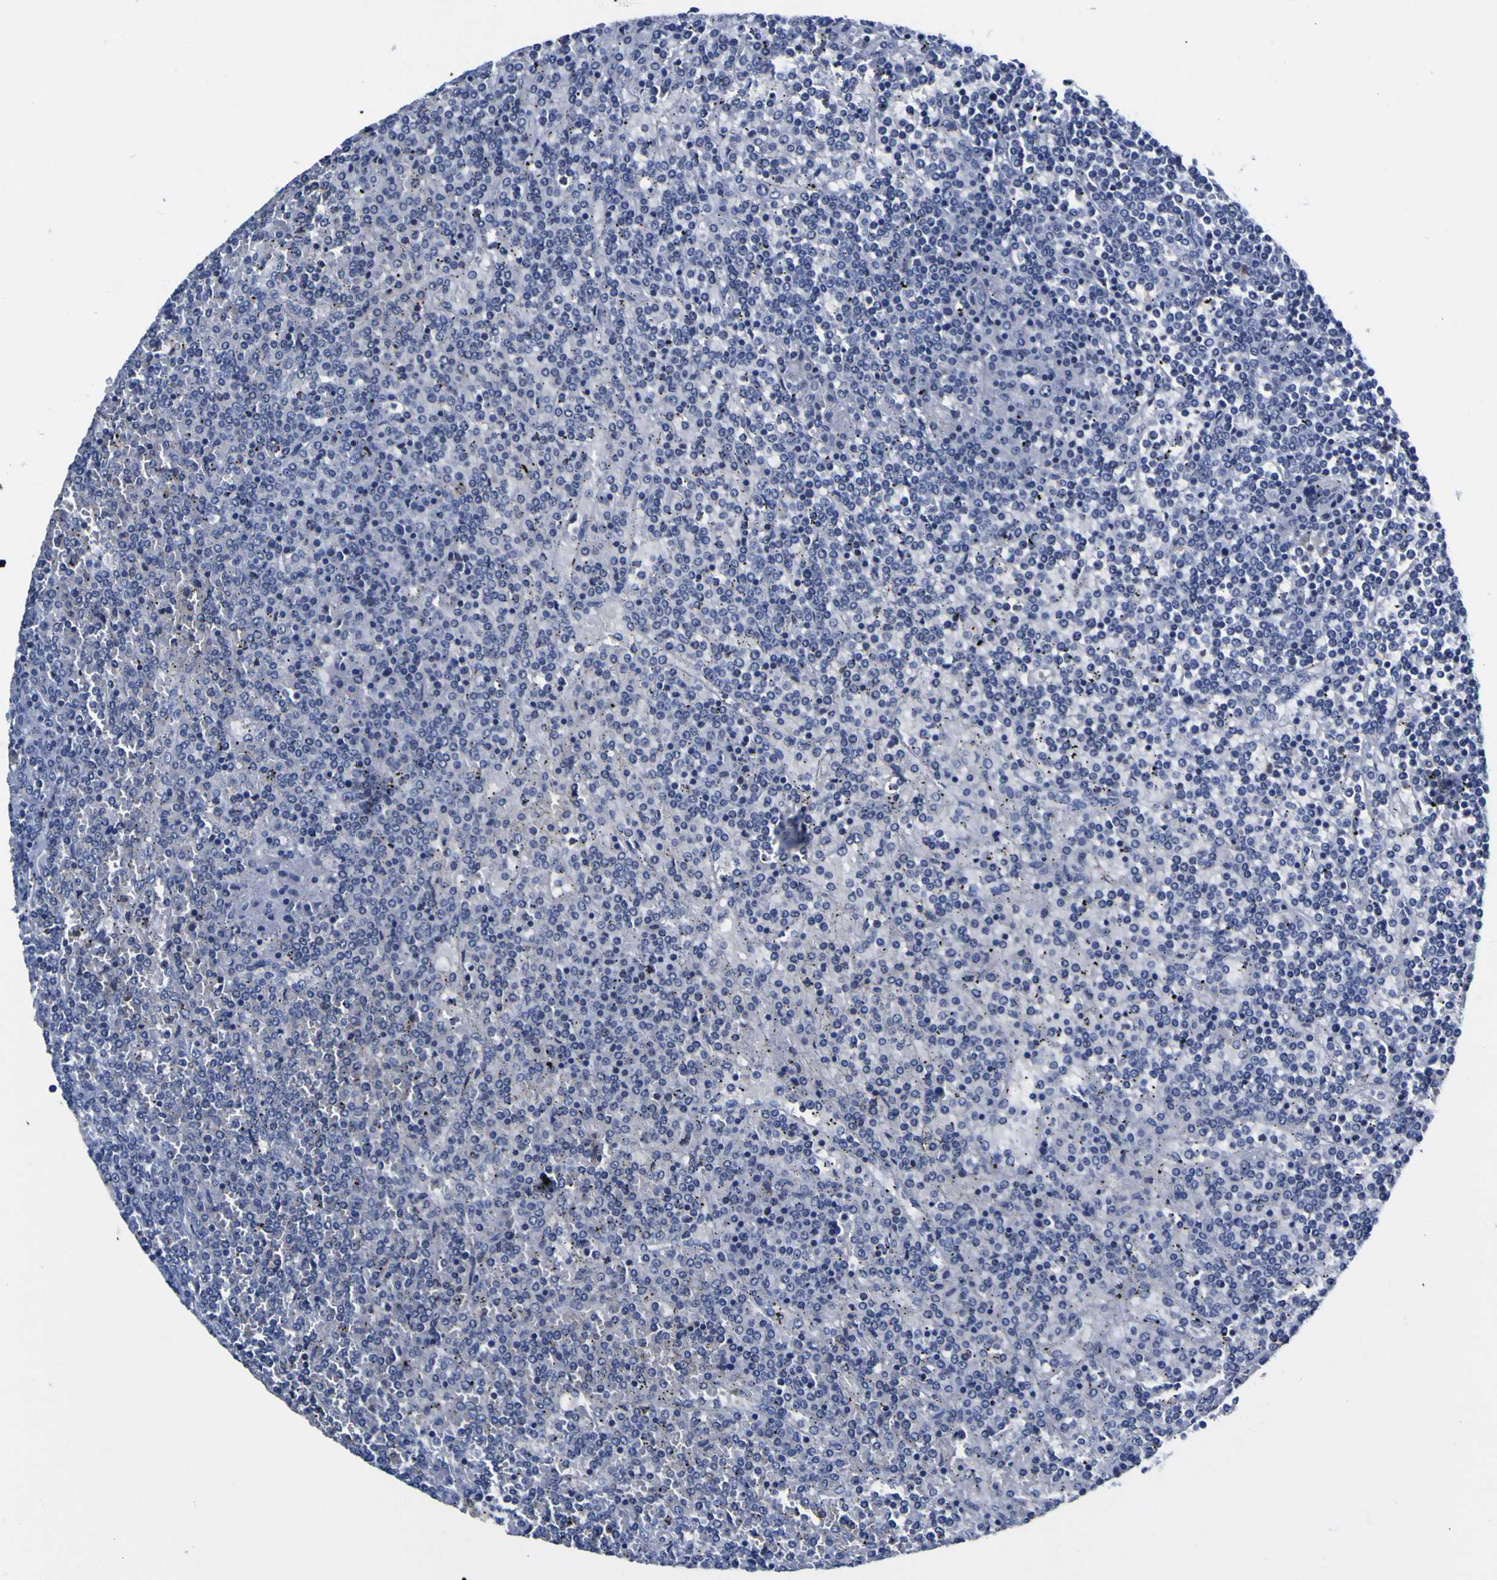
{"staining": {"intensity": "negative", "quantity": "none", "location": "none"}, "tissue": "lymphoma", "cell_type": "Tumor cells", "image_type": "cancer", "snomed": [{"axis": "morphology", "description": "Malignant lymphoma, non-Hodgkin's type, Low grade"}, {"axis": "topography", "description": "Spleen"}], "caption": "Micrograph shows no protein expression in tumor cells of lymphoma tissue.", "gene": "CASP6", "patient": {"sex": "female", "age": 19}}